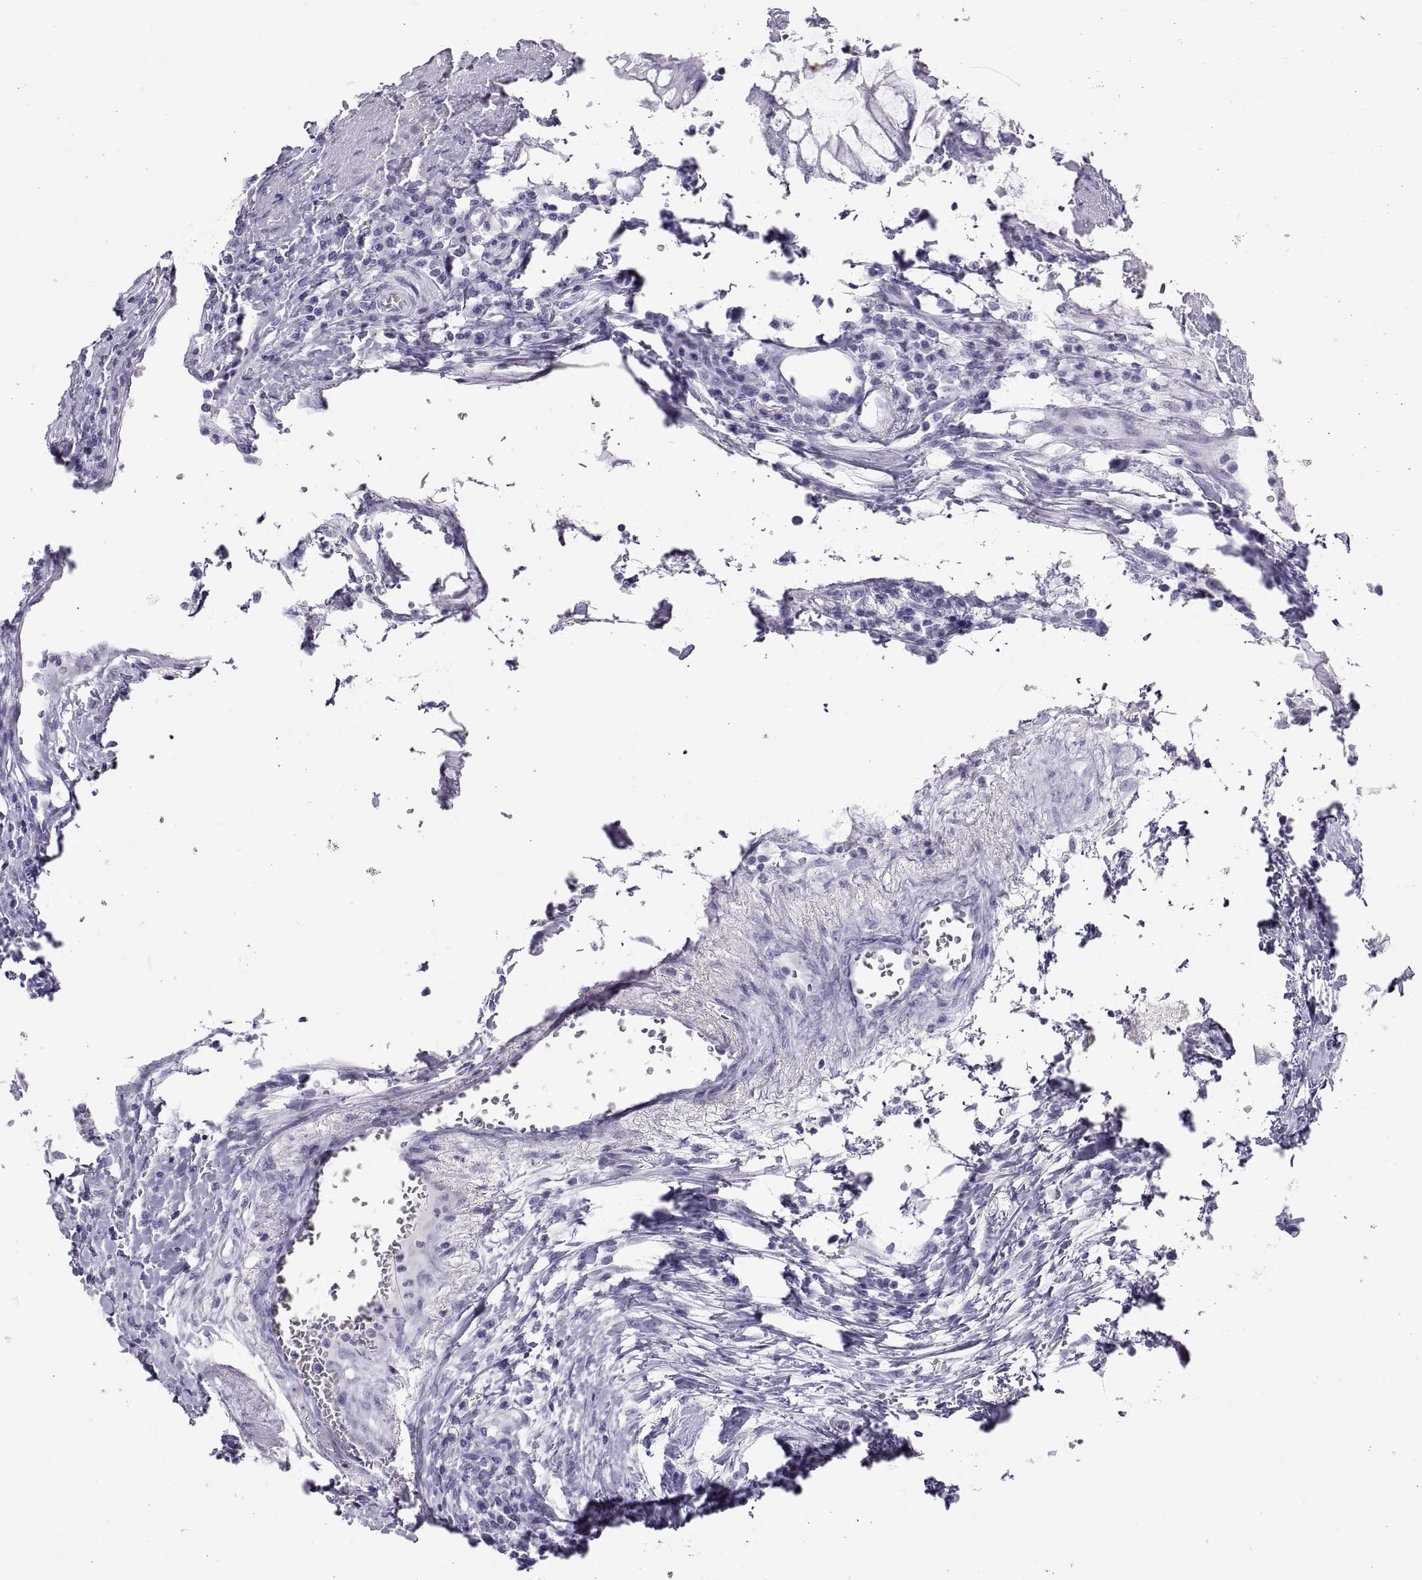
{"staining": {"intensity": "negative", "quantity": "none", "location": "none"}, "tissue": "colorectal cancer", "cell_type": "Tumor cells", "image_type": "cancer", "snomed": [{"axis": "morphology", "description": "Adenocarcinoma, NOS"}, {"axis": "topography", "description": "Colon"}], "caption": "Tumor cells are negative for protein expression in human colorectal cancer. The staining is performed using DAB brown chromogen with nuclei counter-stained in using hematoxylin.", "gene": "SEMG1", "patient": {"sex": "female", "age": 70}}